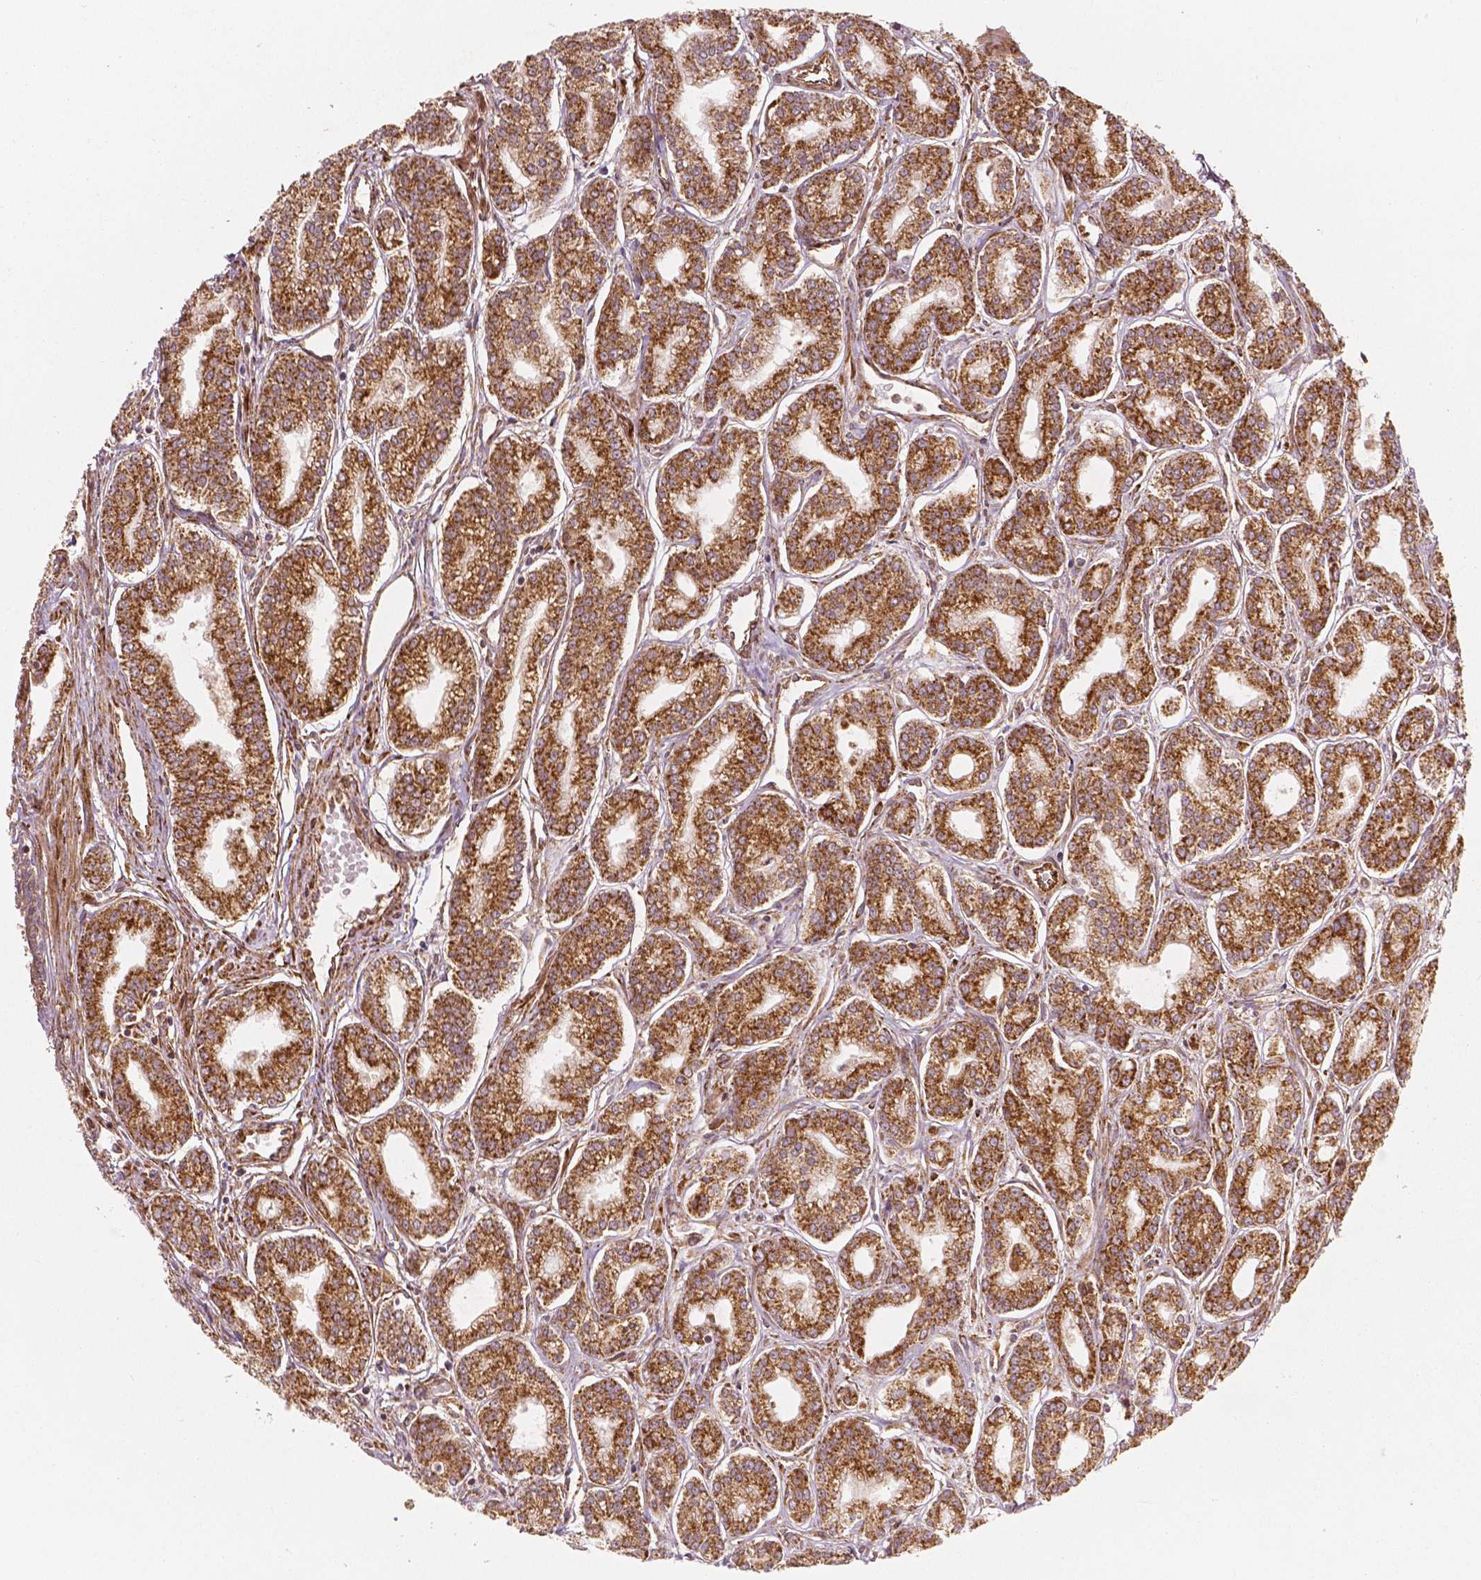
{"staining": {"intensity": "strong", "quantity": ">75%", "location": "cytoplasmic/membranous"}, "tissue": "prostate cancer", "cell_type": "Tumor cells", "image_type": "cancer", "snomed": [{"axis": "morphology", "description": "Adenocarcinoma, NOS"}, {"axis": "topography", "description": "Prostate"}], "caption": "Immunohistochemistry (IHC) of adenocarcinoma (prostate) exhibits high levels of strong cytoplasmic/membranous staining in approximately >75% of tumor cells.", "gene": "PGAM5", "patient": {"sex": "male", "age": 71}}